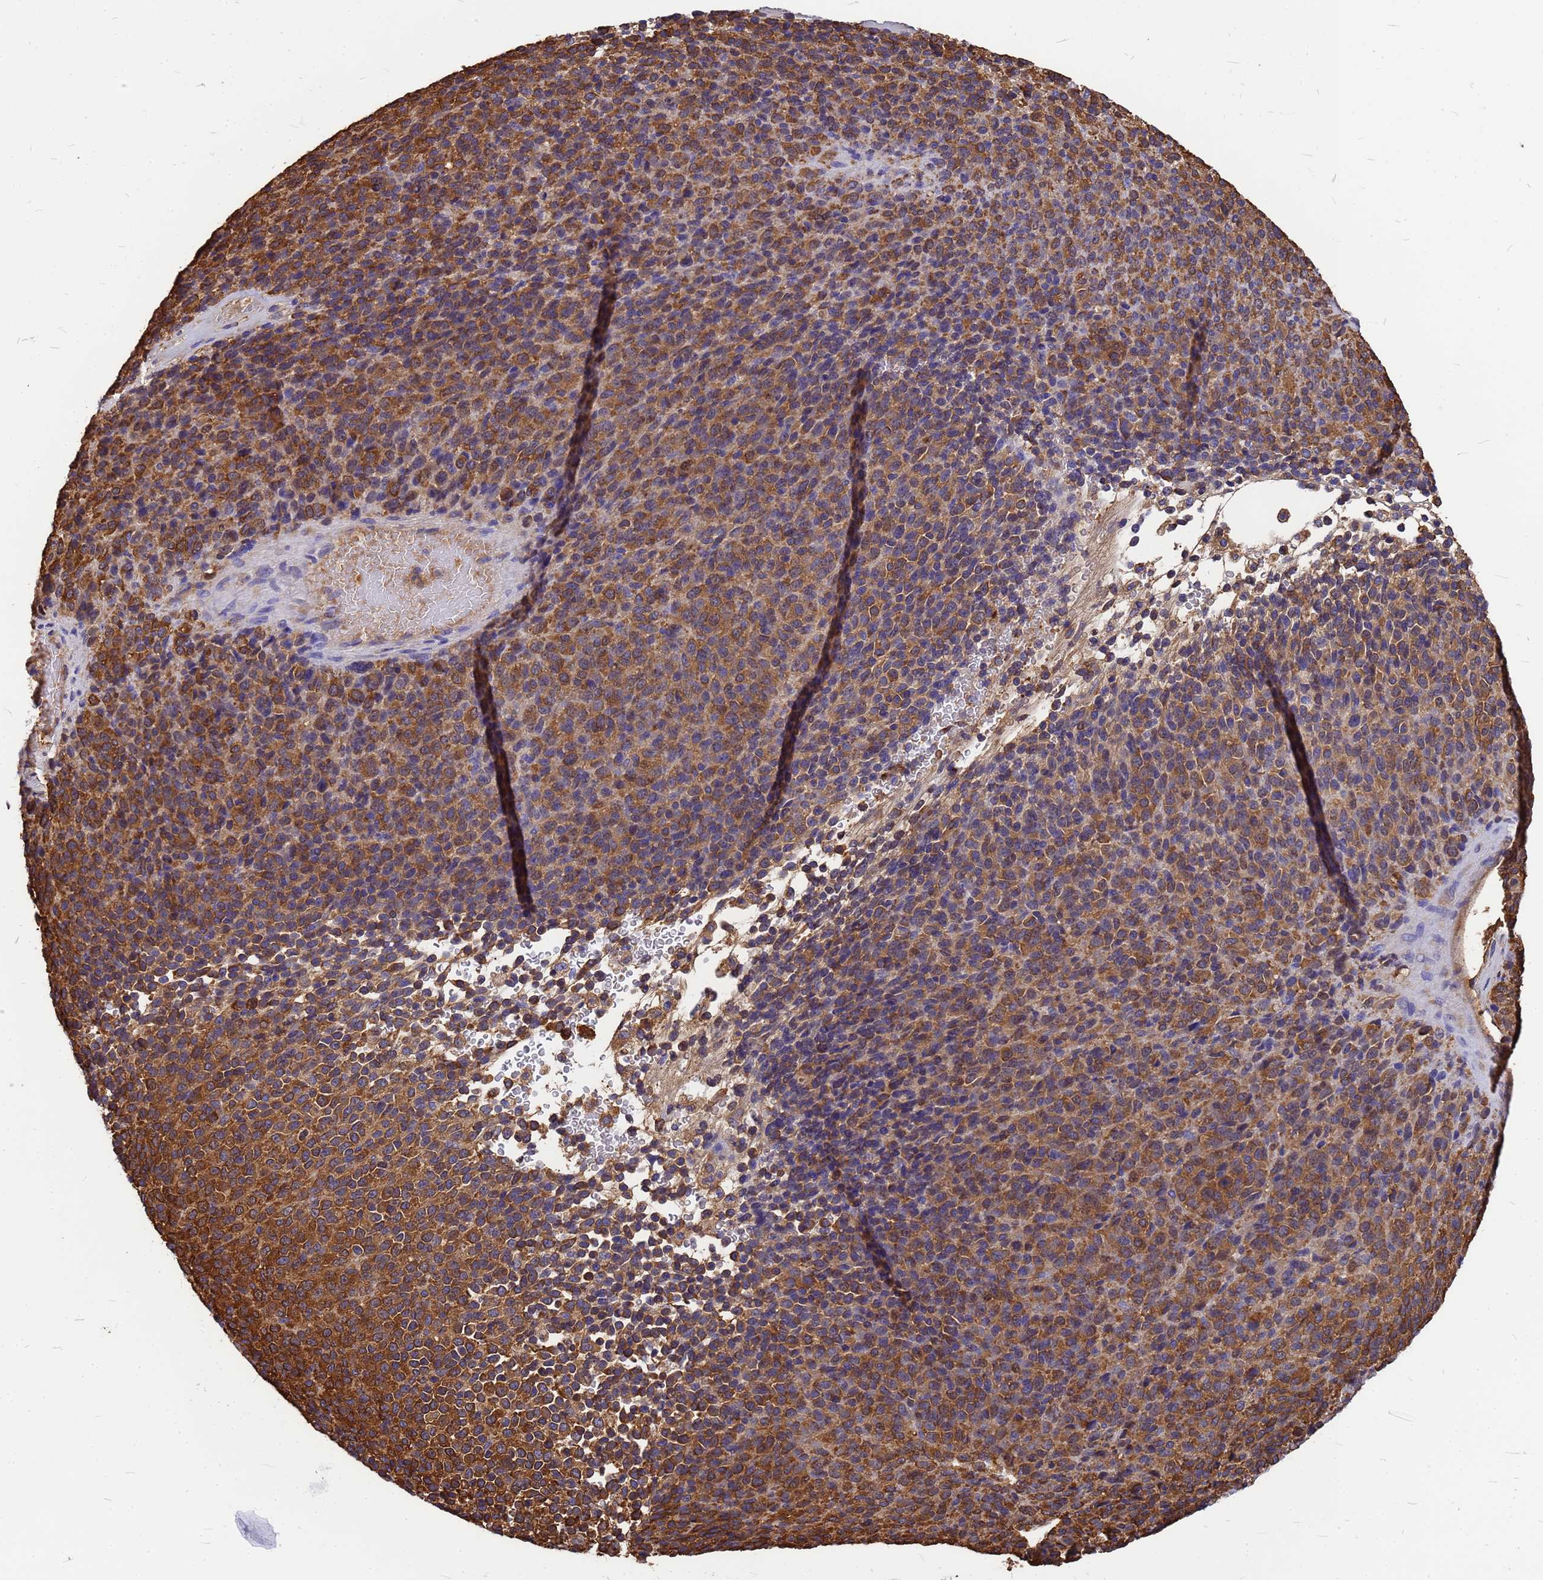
{"staining": {"intensity": "moderate", "quantity": ">75%", "location": "cytoplasmic/membranous"}, "tissue": "melanoma", "cell_type": "Tumor cells", "image_type": "cancer", "snomed": [{"axis": "morphology", "description": "Malignant melanoma, Metastatic site"}, {"axis": "topography", "description": "Brain"}], "caption": "Melanoma stained with a brown dye shows moderate cytoplasmic/membranous positive staining in about >75% of tumor cells.", "gene": "GID4", "patient": {"sex": "female", "age": 56}}